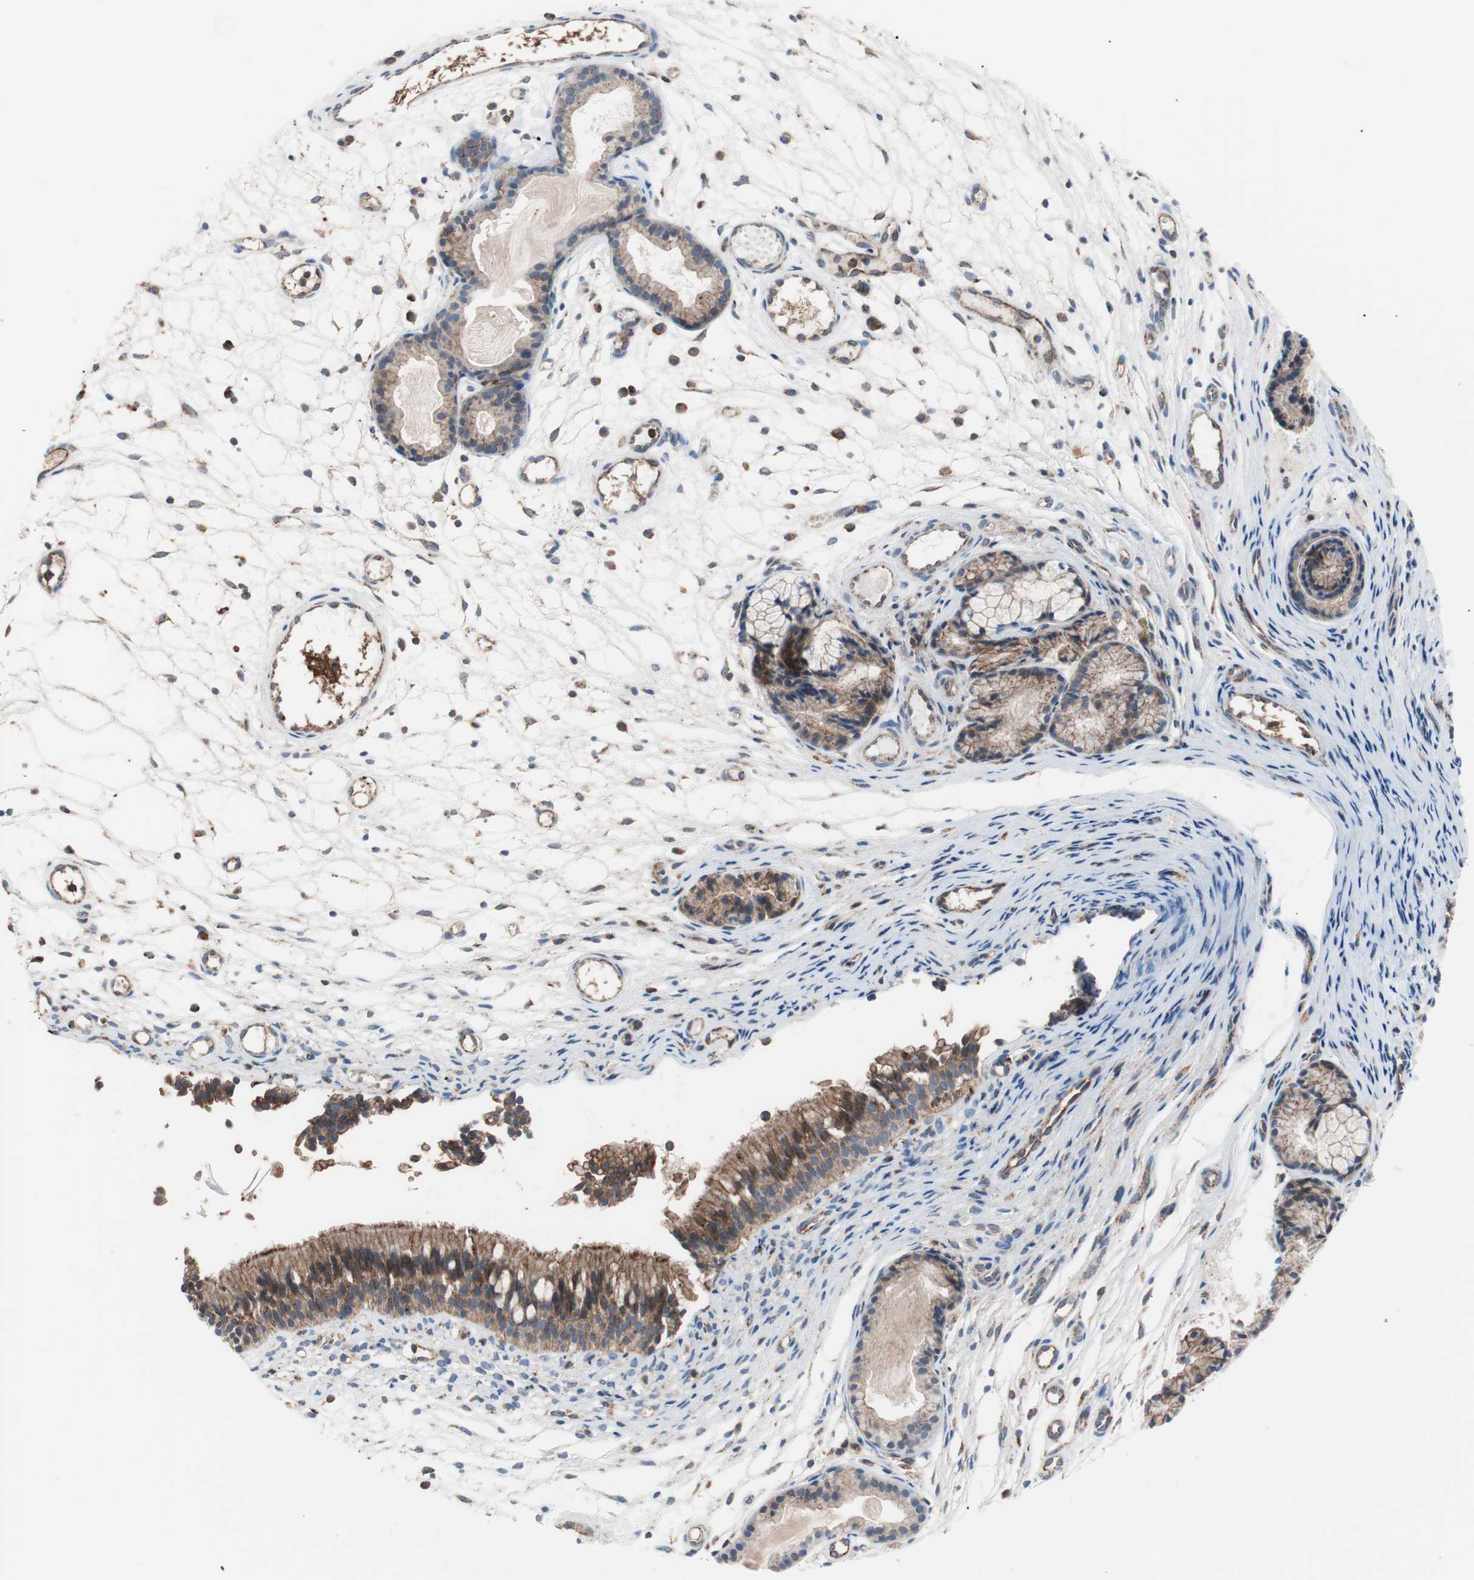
{"staining": {"intensity": "strong", "quantity": ">75%", "location": "cytoplasmic/membranous"}, "tissue": "nasopharynx", "cell_type": "Respiratory epithelial cells", "image_type": "normal", "snomed": [{"axis": "morphology", "description": "Normal tissue, NOS"}, {"axis": "topography", "description": "Nasopharynx"}], "caption": "Nasopharynx stained with immunohistochemistry (IHC) displays strong cytoplasmic/membranous positivity in approximately >75% of respiratory epithelial cells.", "gene": "FLOT2", "patient": {"sex": "female", "age": 54}}